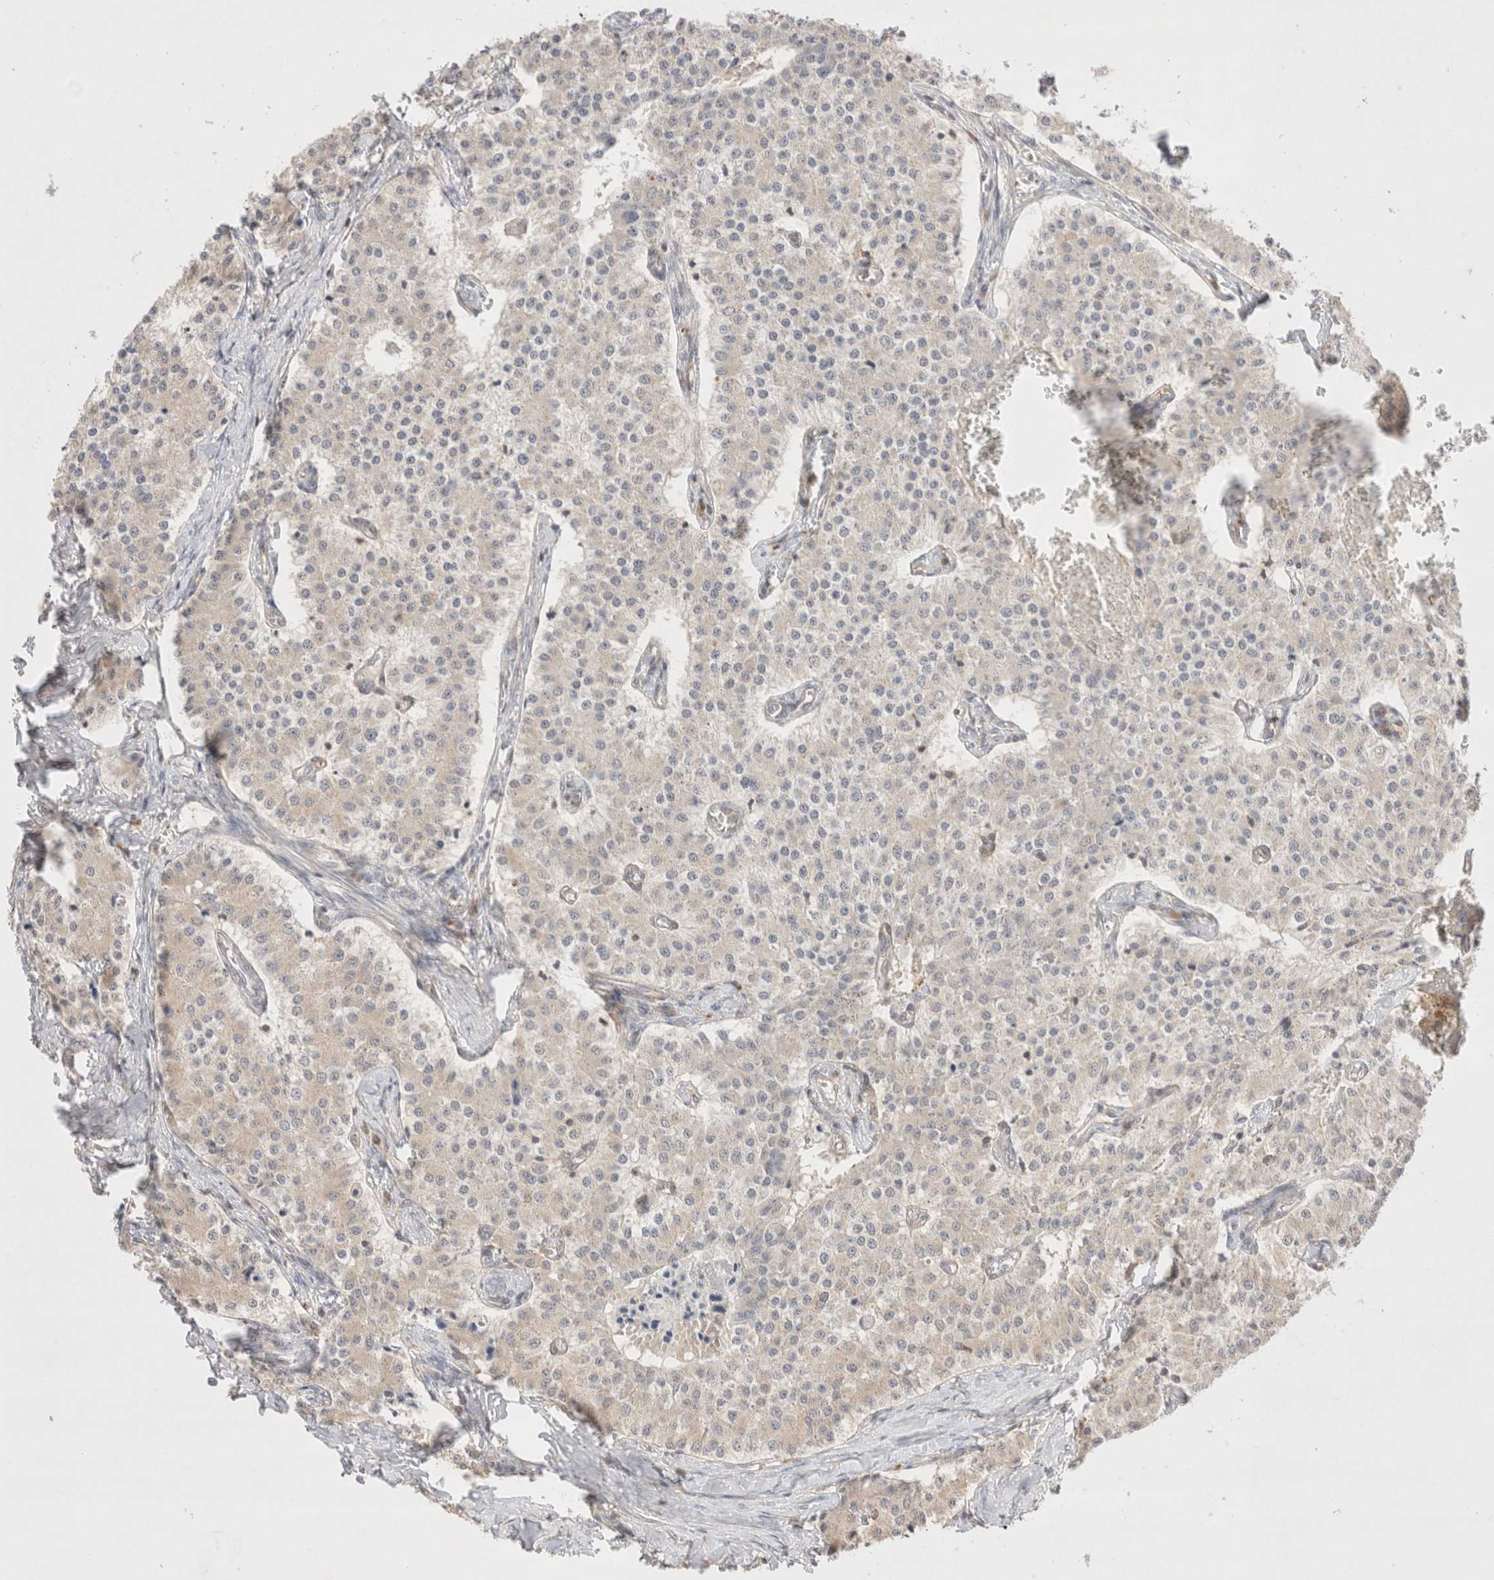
{"staining": {"intensity": "negative", "quantity": "none", "location": "none"}, "tissue": "carcinoid", "cell_type": "Tumor cells", "image_type": "cancer", "snomed": [{"axis": "morphology", "description": "Carcinoid, malignant, NOS"}, {"axis": "topography", "description": "Colon"}], "caption": "The micrograph reveals no significant positivity in tumor cells of carcinoid.", "gene": "STARD10", "patient": {"sex": "female", "age": 52}}